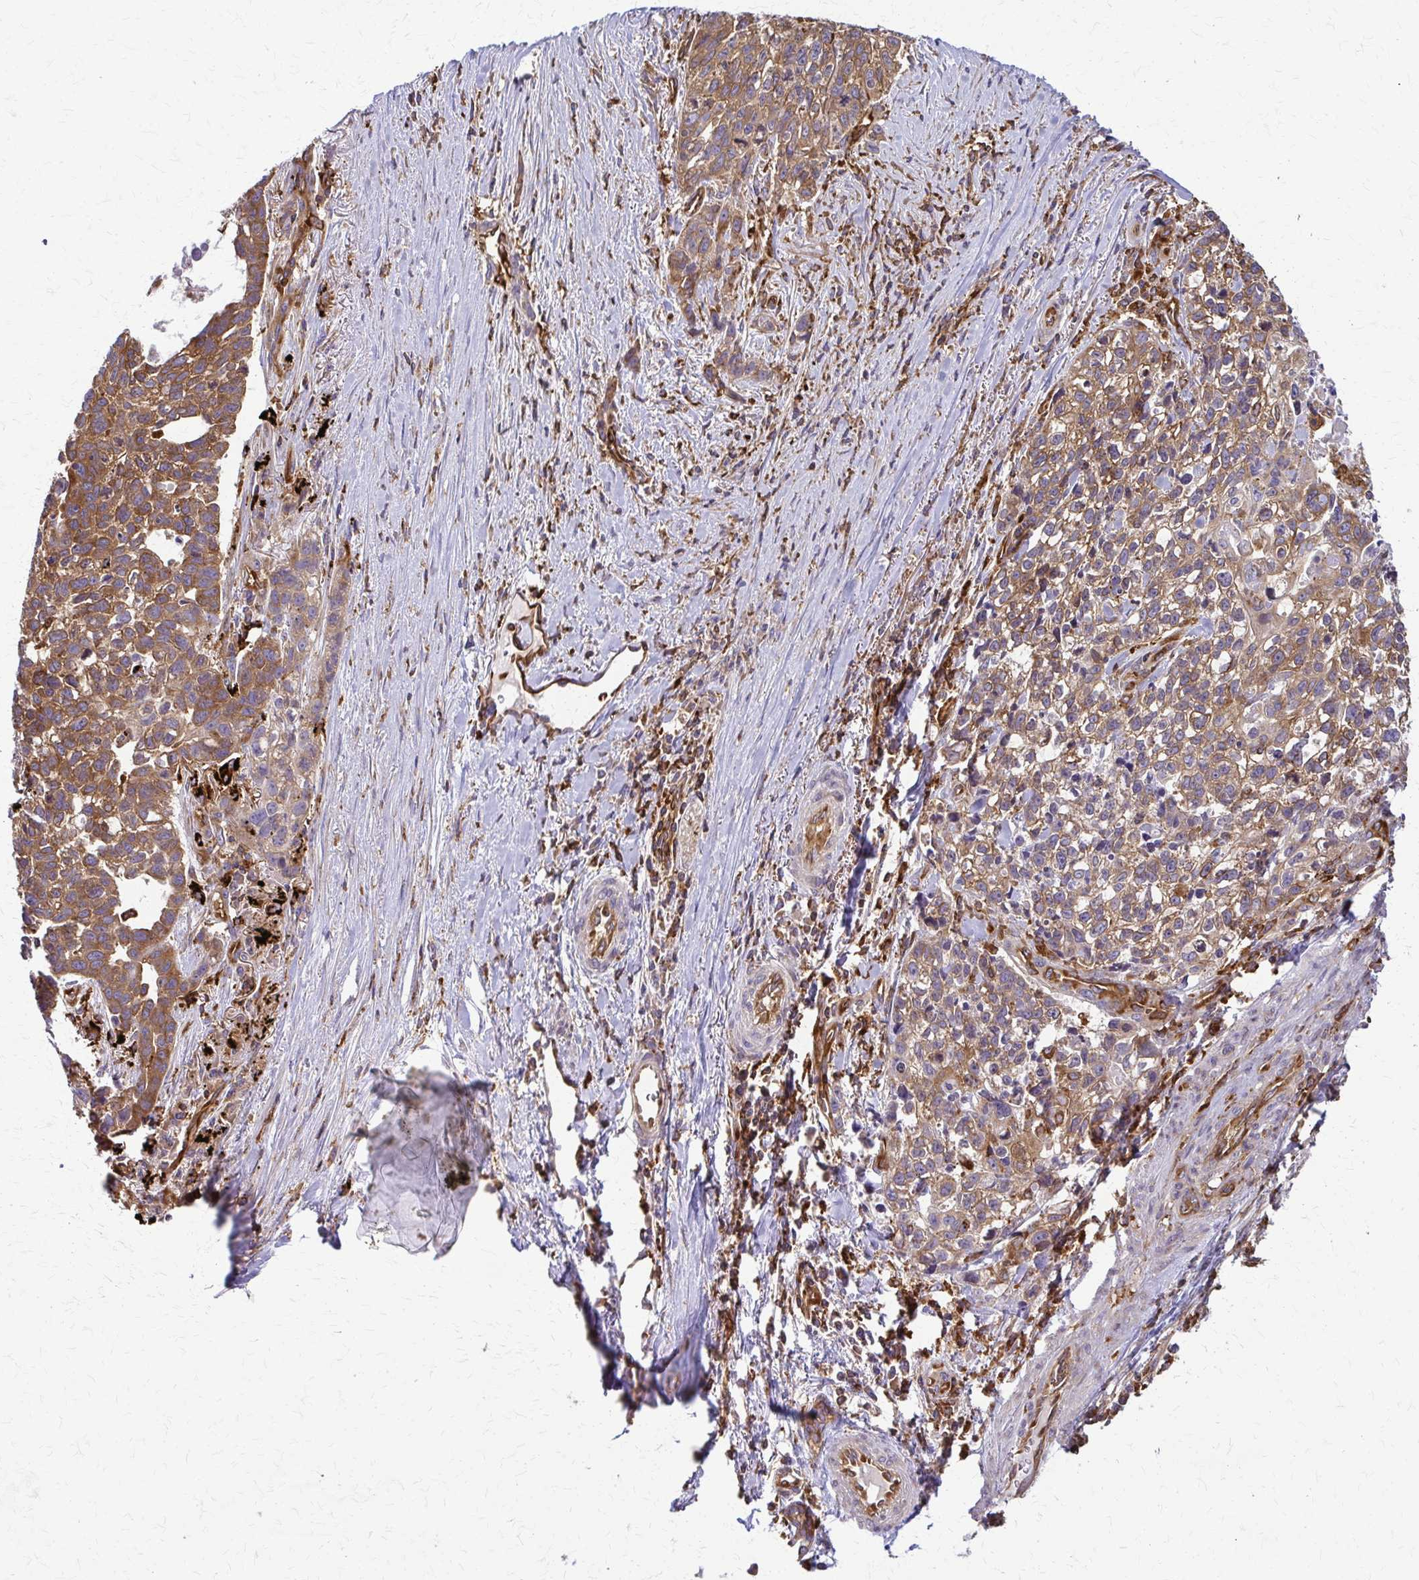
{"staining": {"intensity": "moderate", "quantity": ">75%", "location": "cytoplasmic/membranous"}, "tissue": "lung cancer", "cell_type": "Tumor cells", "image_type": "cancer", "snomed": [{"axis": "morphology", "description": "Squamous cell carcinoma, NOS"}, {"axis": "topography", "description": "Lung"}], "caption": "Brown immunohistochemical staining in lung cancer shows moderate cytoplasmic/membranous expression in approximately >75% of tumor cells. (DAB (3,3'-diaminobenzidine) IHC with brightfield microscopy, high magnification).", "gene": "WASF2", "patient": {"sex": "male", "age": 74}}